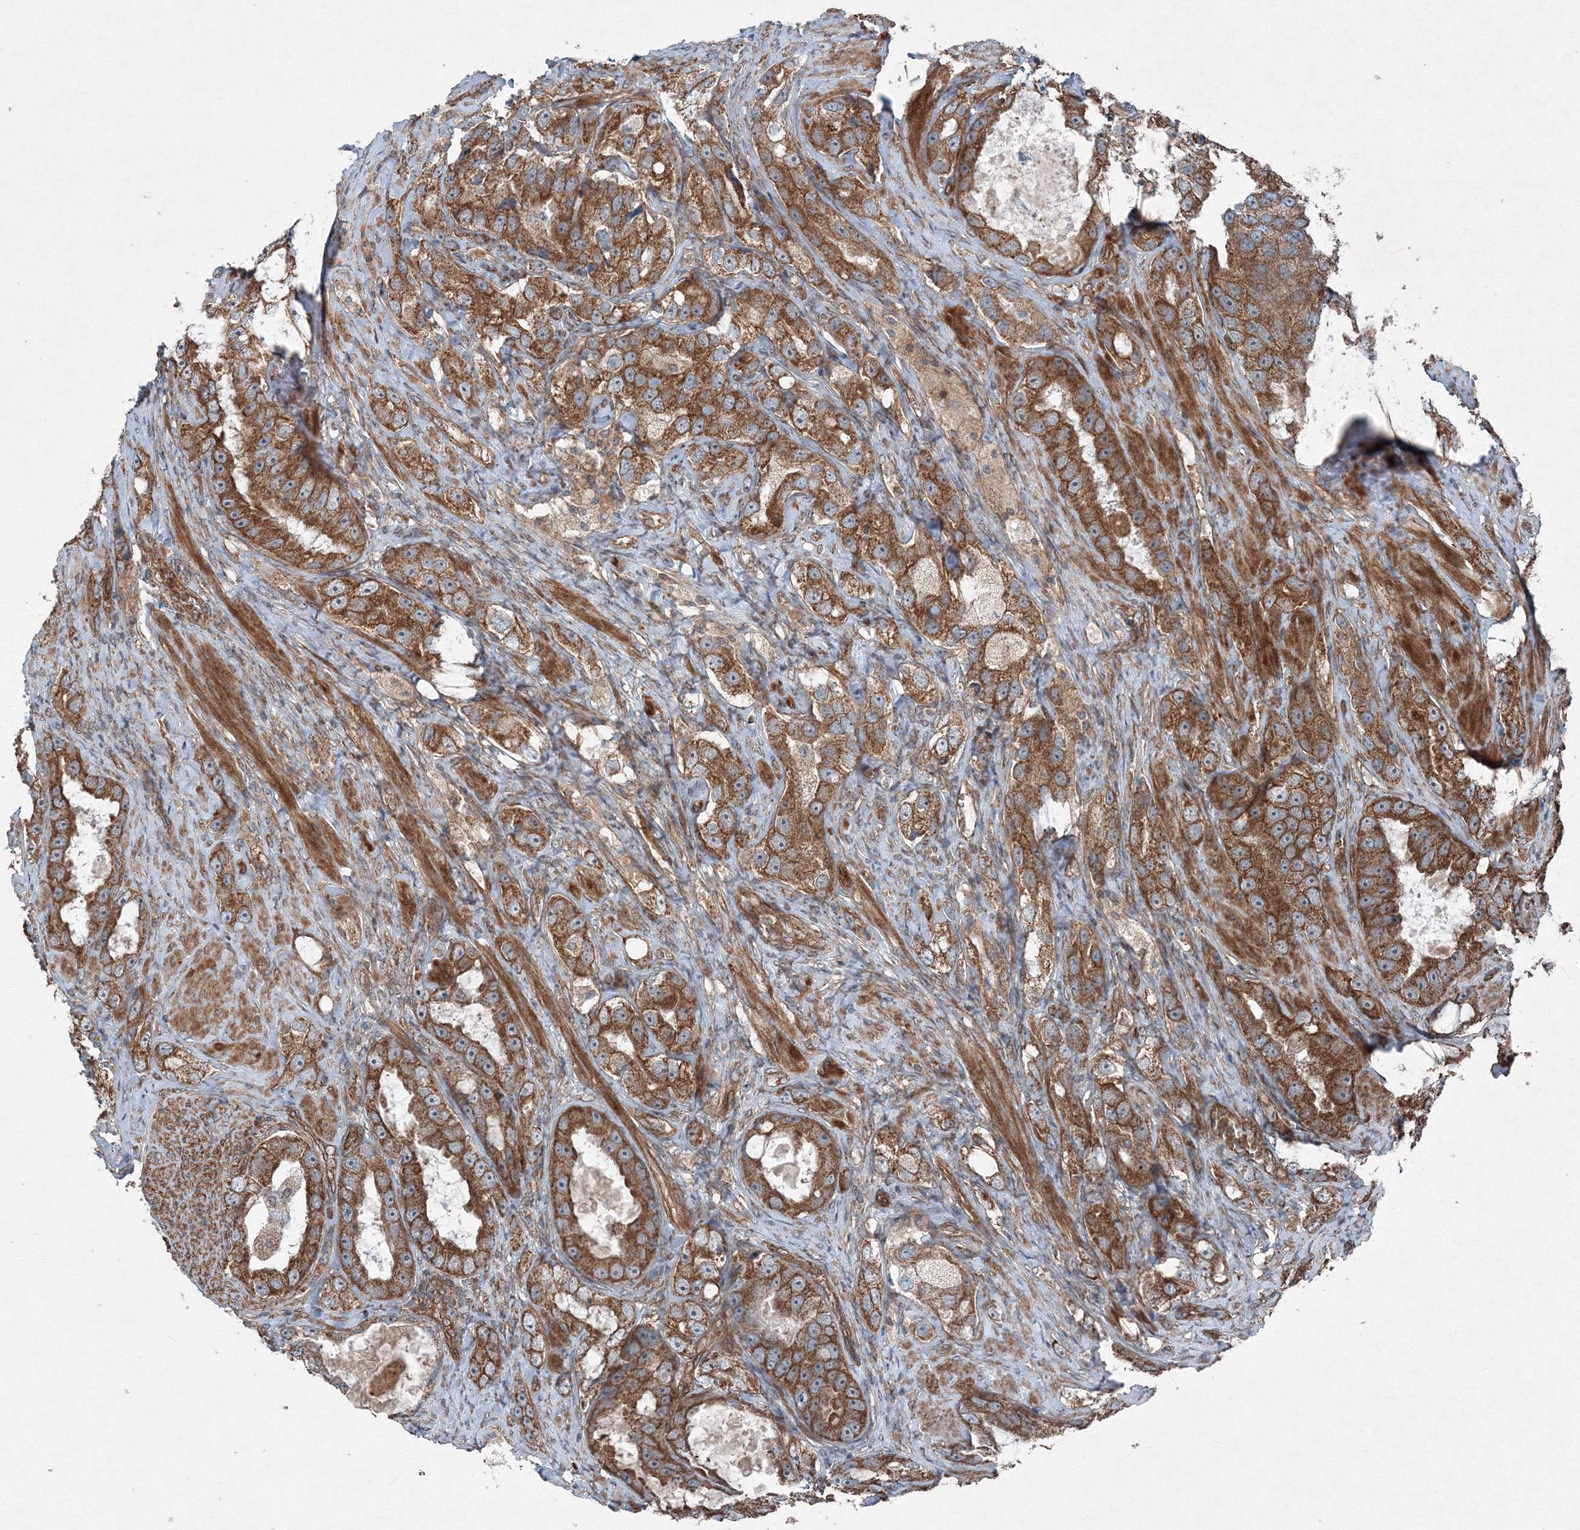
{"staining": {"intensity": "strong", "quantity": ">75%", "location": "cytoplasmic/membranous"}, "tissue": "prostate cancer", "cell_type": "Tumor cells", "image_type": "cancer", "snomed": [{"axis": "morphology", "description": "Adenocarcinoma, High grade"}, {"axis": "topography", "description": "Prostate"}], "caption": "Human adenocarcinoma (high-grade) (prostate) stained with a brown dye exhibits strong cytoplasmic/membranous positive positivity in about >75% of tumor cells.", "gene": "COPS7B", "patient": {"sex": "male", "age": 63}}